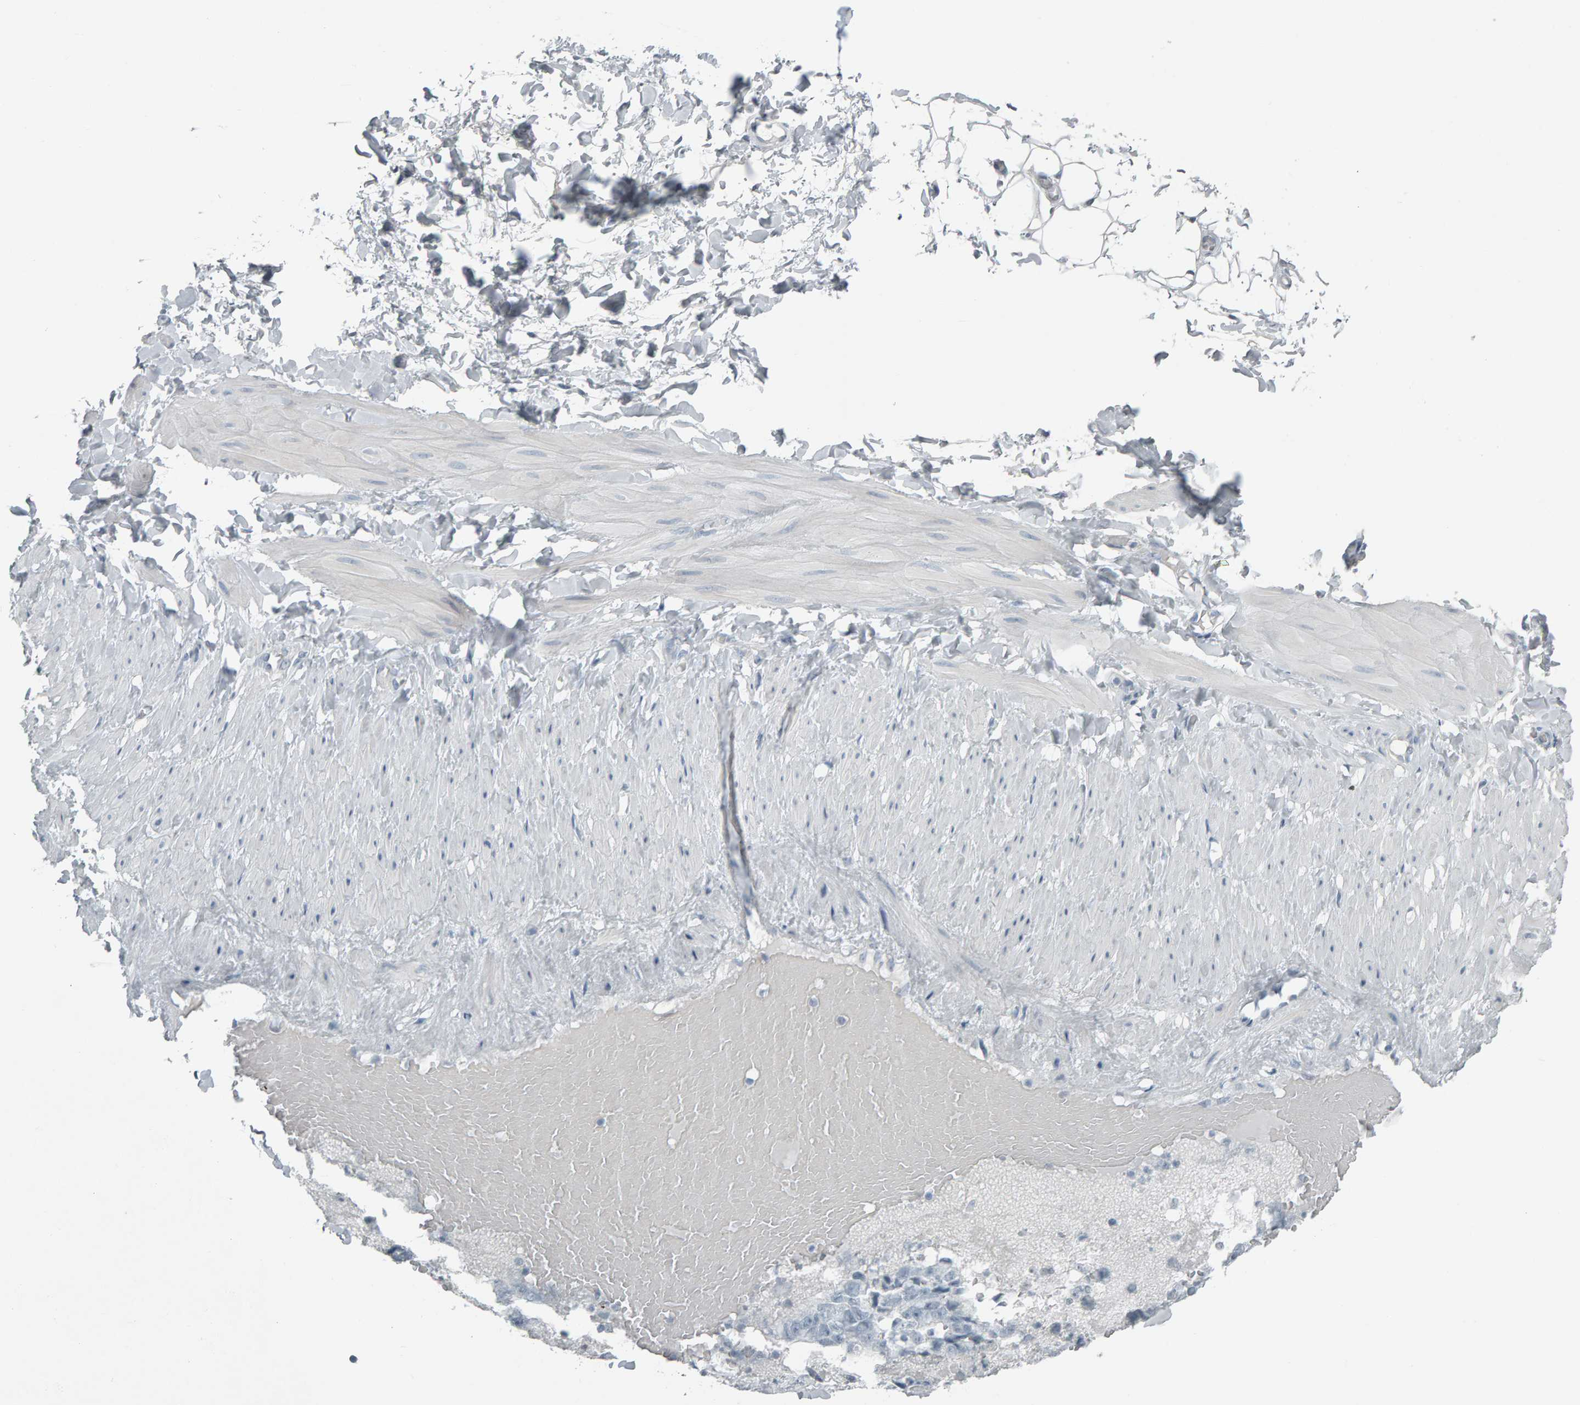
{"staining": {"intensity": "negative", "quantity": "none", "location": "none"}, "tissue": "adipose tissue", "cell_type": "Adipocytes", "image_type": "normal", "snomed": [{"axis": "morphology", "description": "Normal tissue, NOS"}, {"axis": "topography", "description": "Adipose tissue"}, {"axis": "topography", "description": "Vascular tissue"}, {"axis": "topography", "description": "Peripheral nerve tissue"}], "caption": "Immunohistochemistry (IHC) photomicrograph of unremarkable human adipose tissue stained for a protein (brown), which displays no staining in adipocytes. (DAB (3,3'-diaminobenzidine) immunohistochemistry (IHC) with hematoxylin counter stain).", "gene": "PYY", "patient": {"sex": "male", "age": 25}}